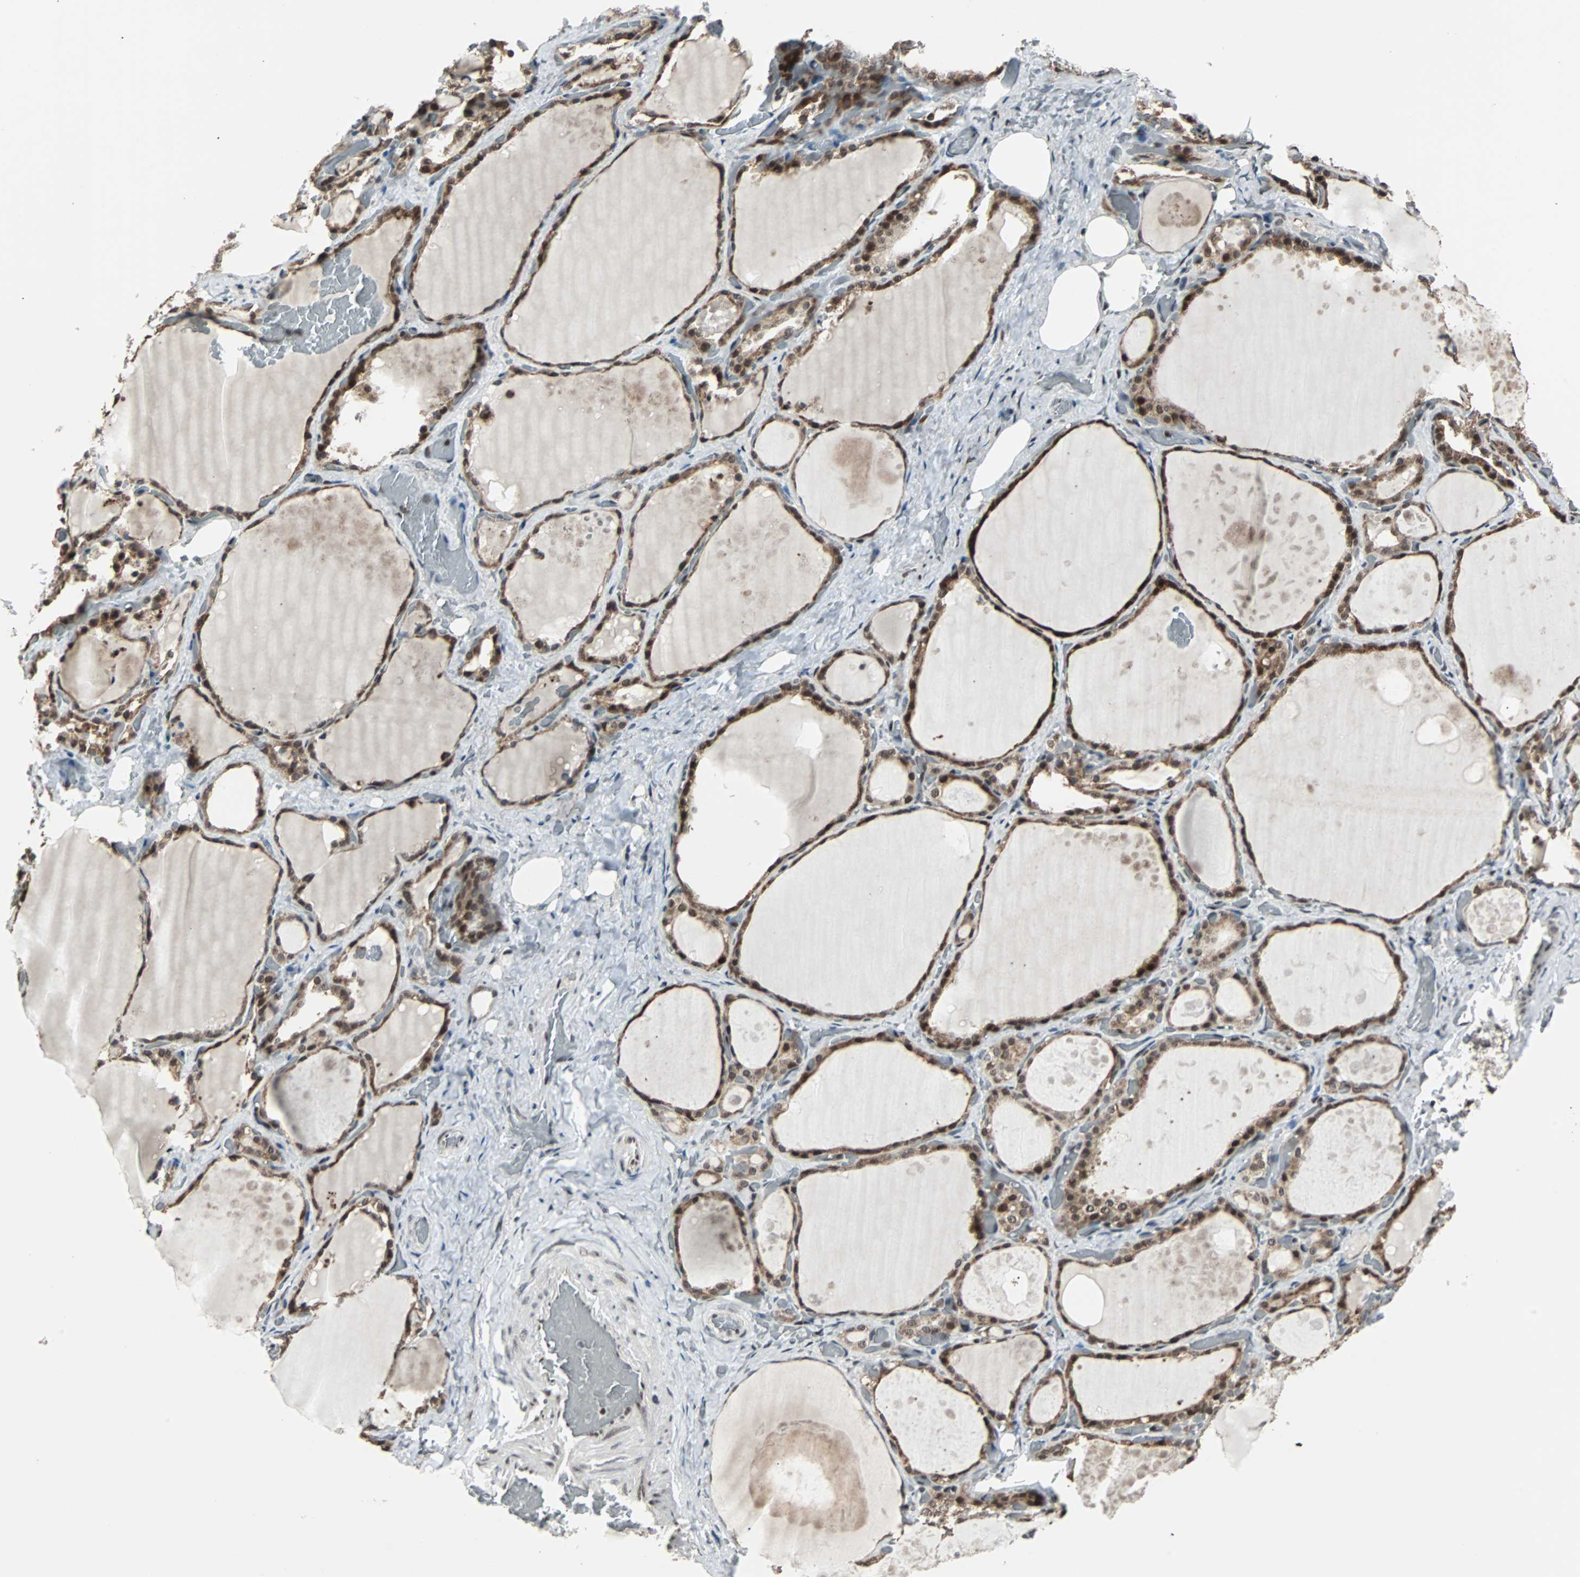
{"staining": {"intensity": "strong", "quantity": ">75%", "location": "cytoplasmic/membranous,nuclear"}, "tissue": "thyroid gland", "cell_type": "Glandular cells", "image_type": "normal", "snomed": [{"axis": "morphology", "description": "Normal tissue, NOS"}, {"axis": "topography", "description": "Thyroid gland"}], "caption": "Thyroid gland stained with DAB (3,3'-diaminobenzidine) immunohistochemistry exhibits high levels of strong cytoplasmic/membranous,nuclear positivity in approximately >75% of glandular cells.", "gene": "TERF2IP", "patient": {"sex": "male", "age": 61}}